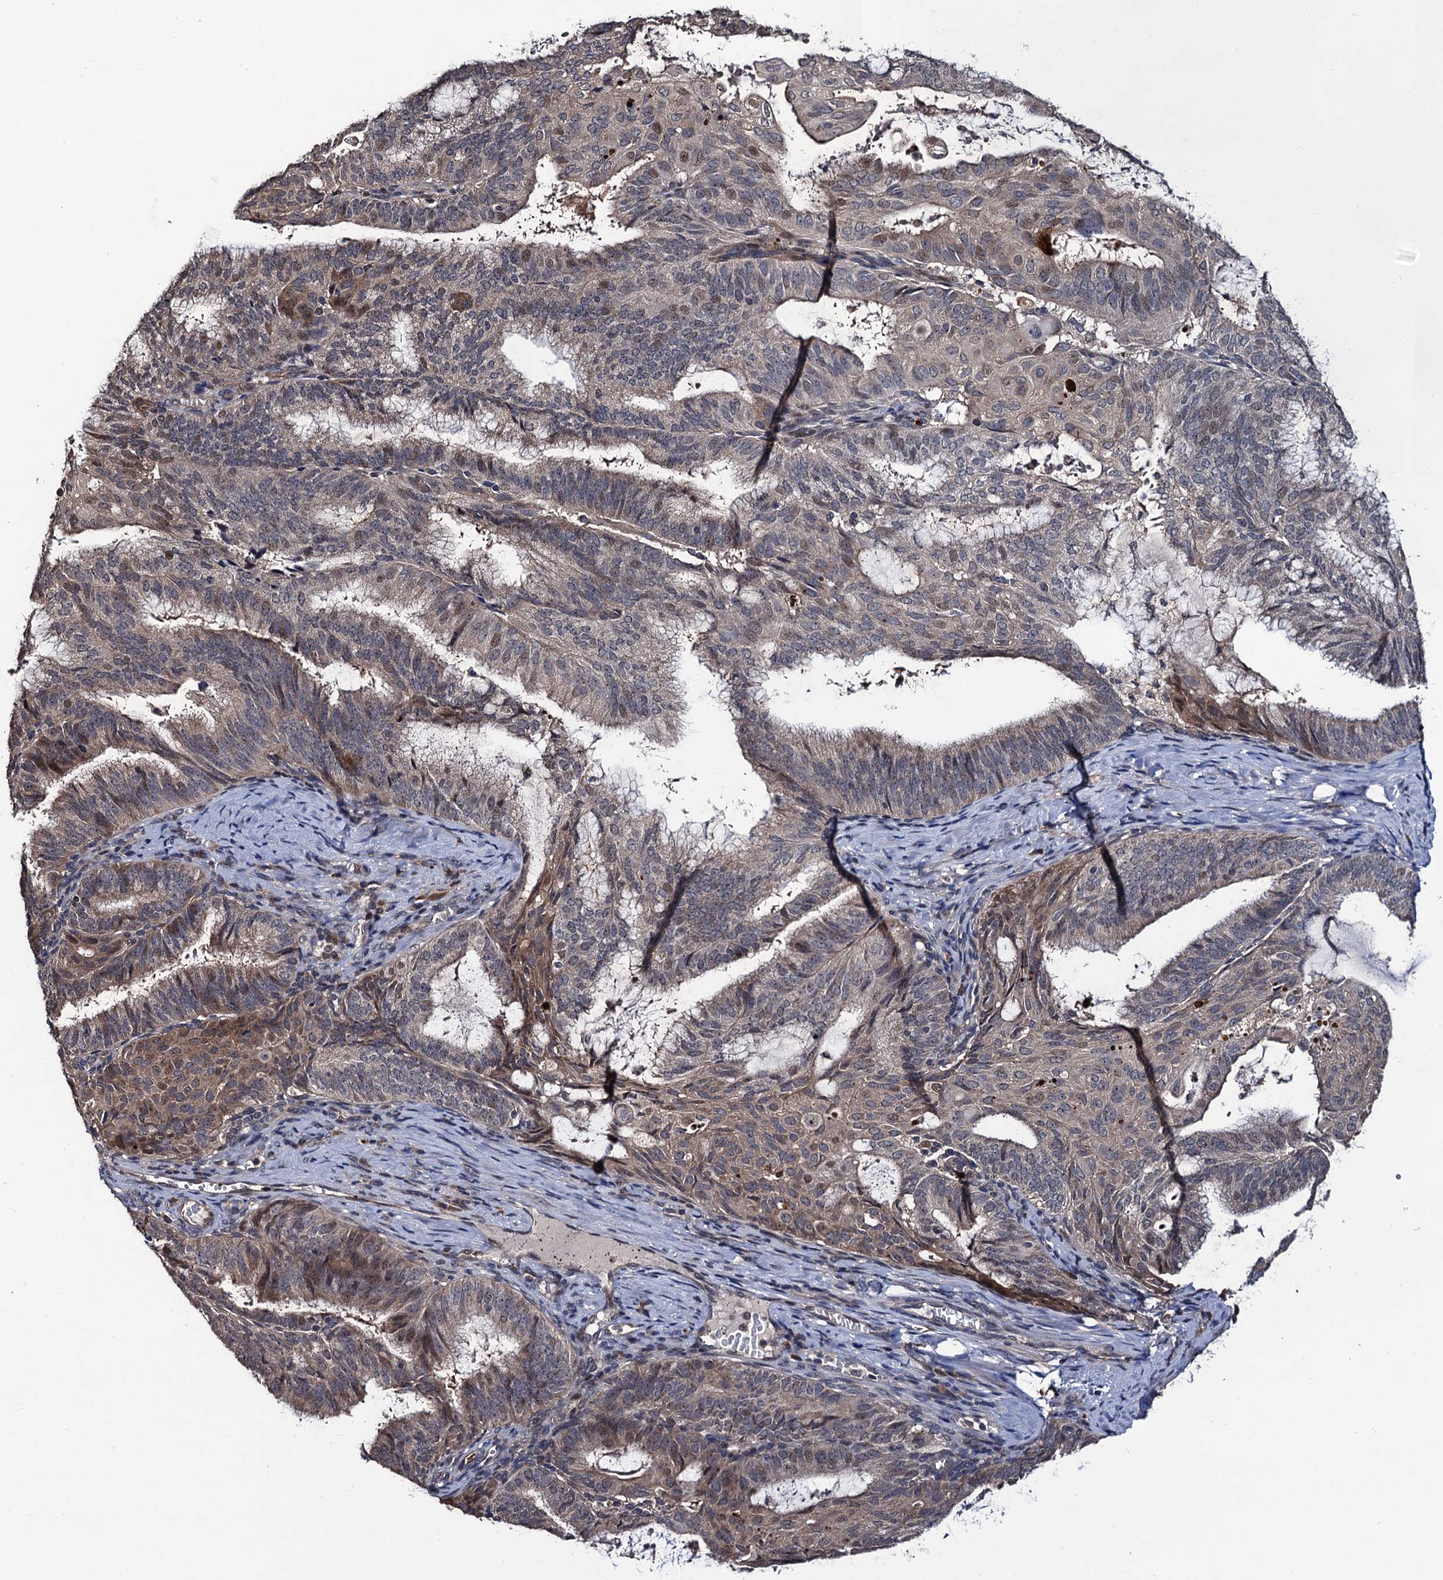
{"staining": {"intensity": "weak", "quantity": "25%-75%", "location": "cytoplasmic/membranous,nuclear"}, "tissue": "endometrial cancer", "cell_type": "Tumor cells", "image_type": "cancer", "snomed": [{"axis": "morphology", "description": "Adenocarcinoma, NOS"}, {"axis": "topography", "description": "Endometrium"}], "caption": "Brown immunohistochemical staining in human endometrial cancer reveals weak cytoplasmic/membranous and nuclear staining in about 25%-75% of tumor cells.", "gene": "LRRC63", "patient": {"sex": "female", "age": 49}}